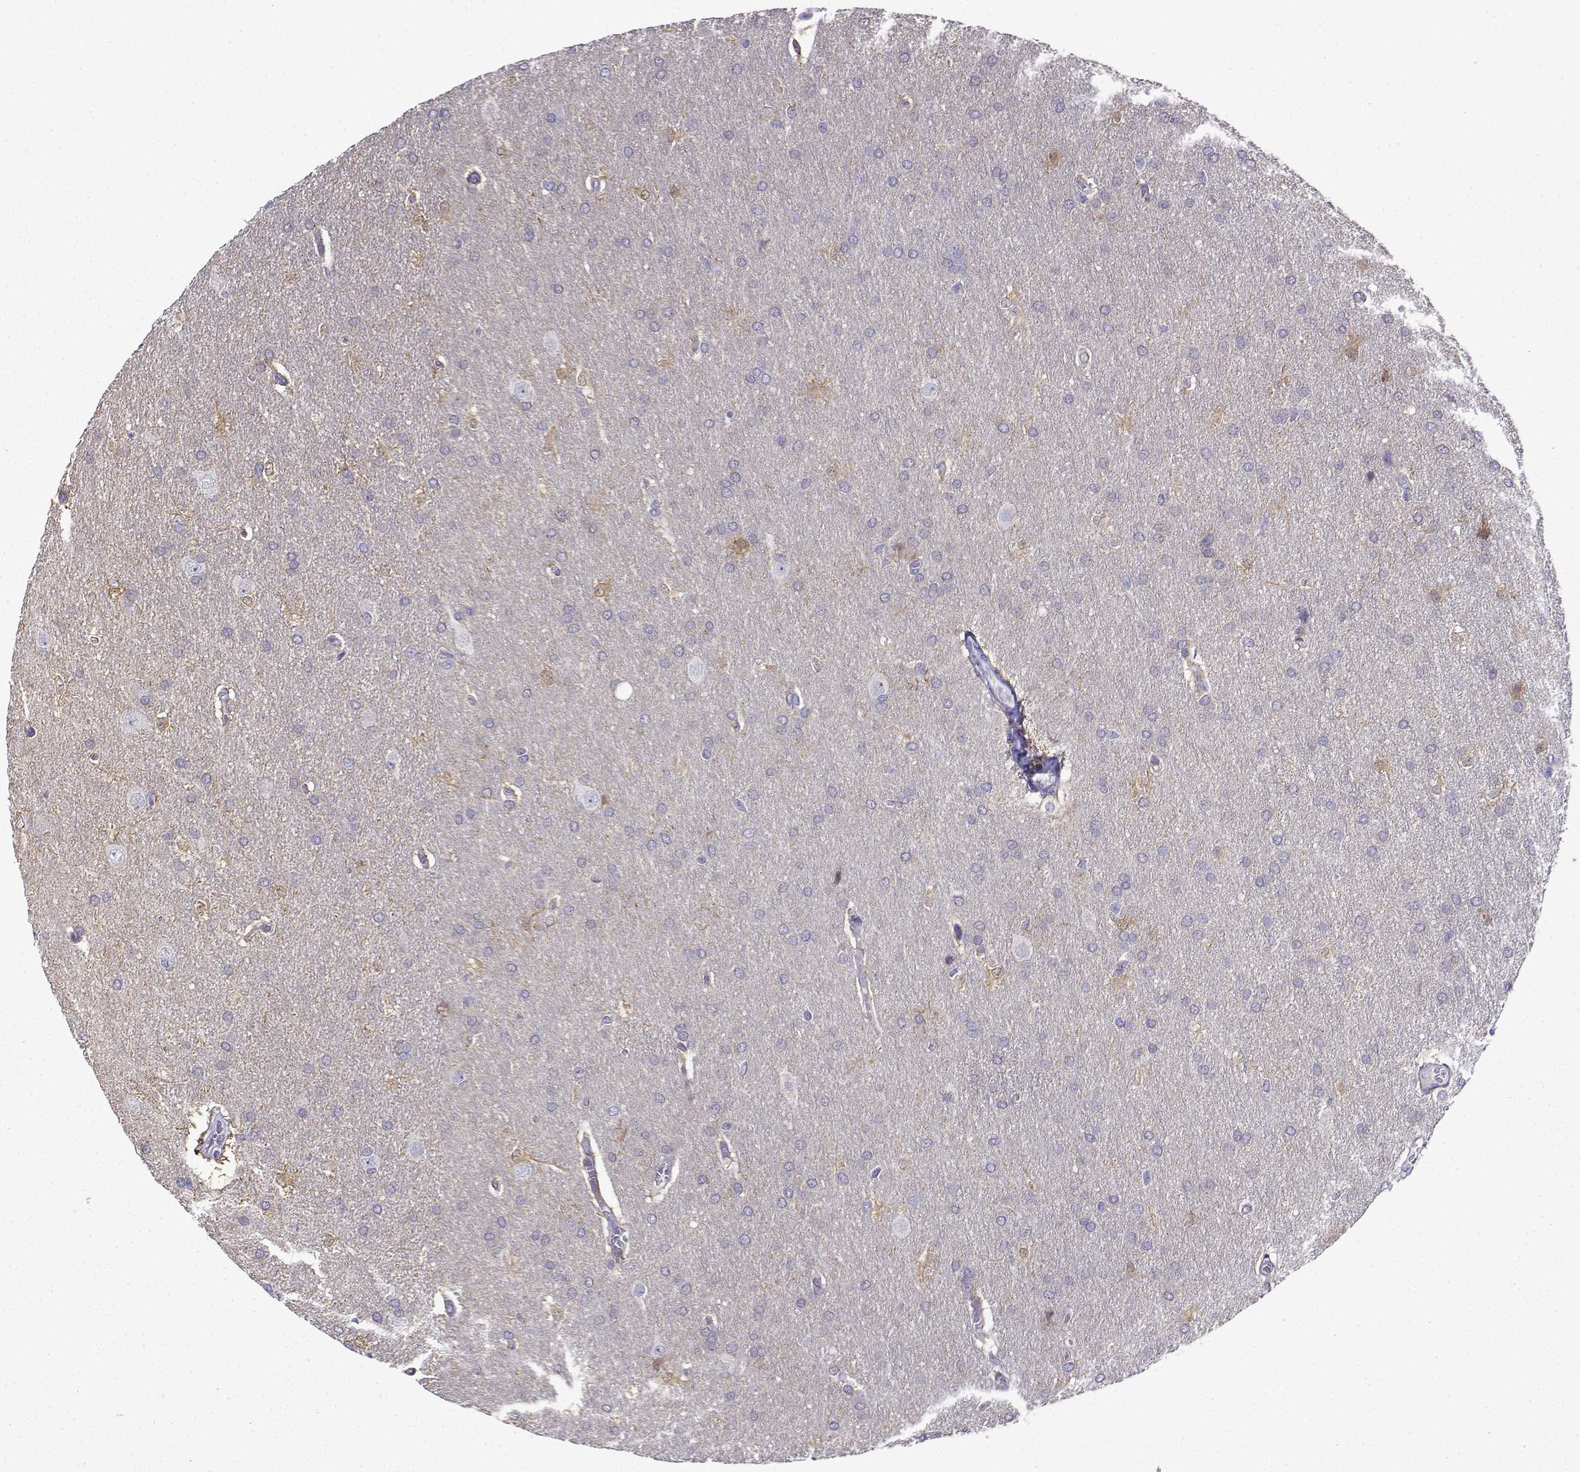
{"staining": {"intensity": "negative", "quantity": "none", "location": "none"}, "tissue": "glioma", "cell_type": "Tumor cells", "image_type": "cancer", "snomed": [{"axis": "morphology", "description": "Glioma, malignant, Low grade"}, {"axis": "topography", "description": "Brain"}], "caption": "Image shows no significant protein staining in tumor cells of malignant glioma (low-grade).", "gene": "LINGO1", "patient": {"sex": "female", "age": 32}}